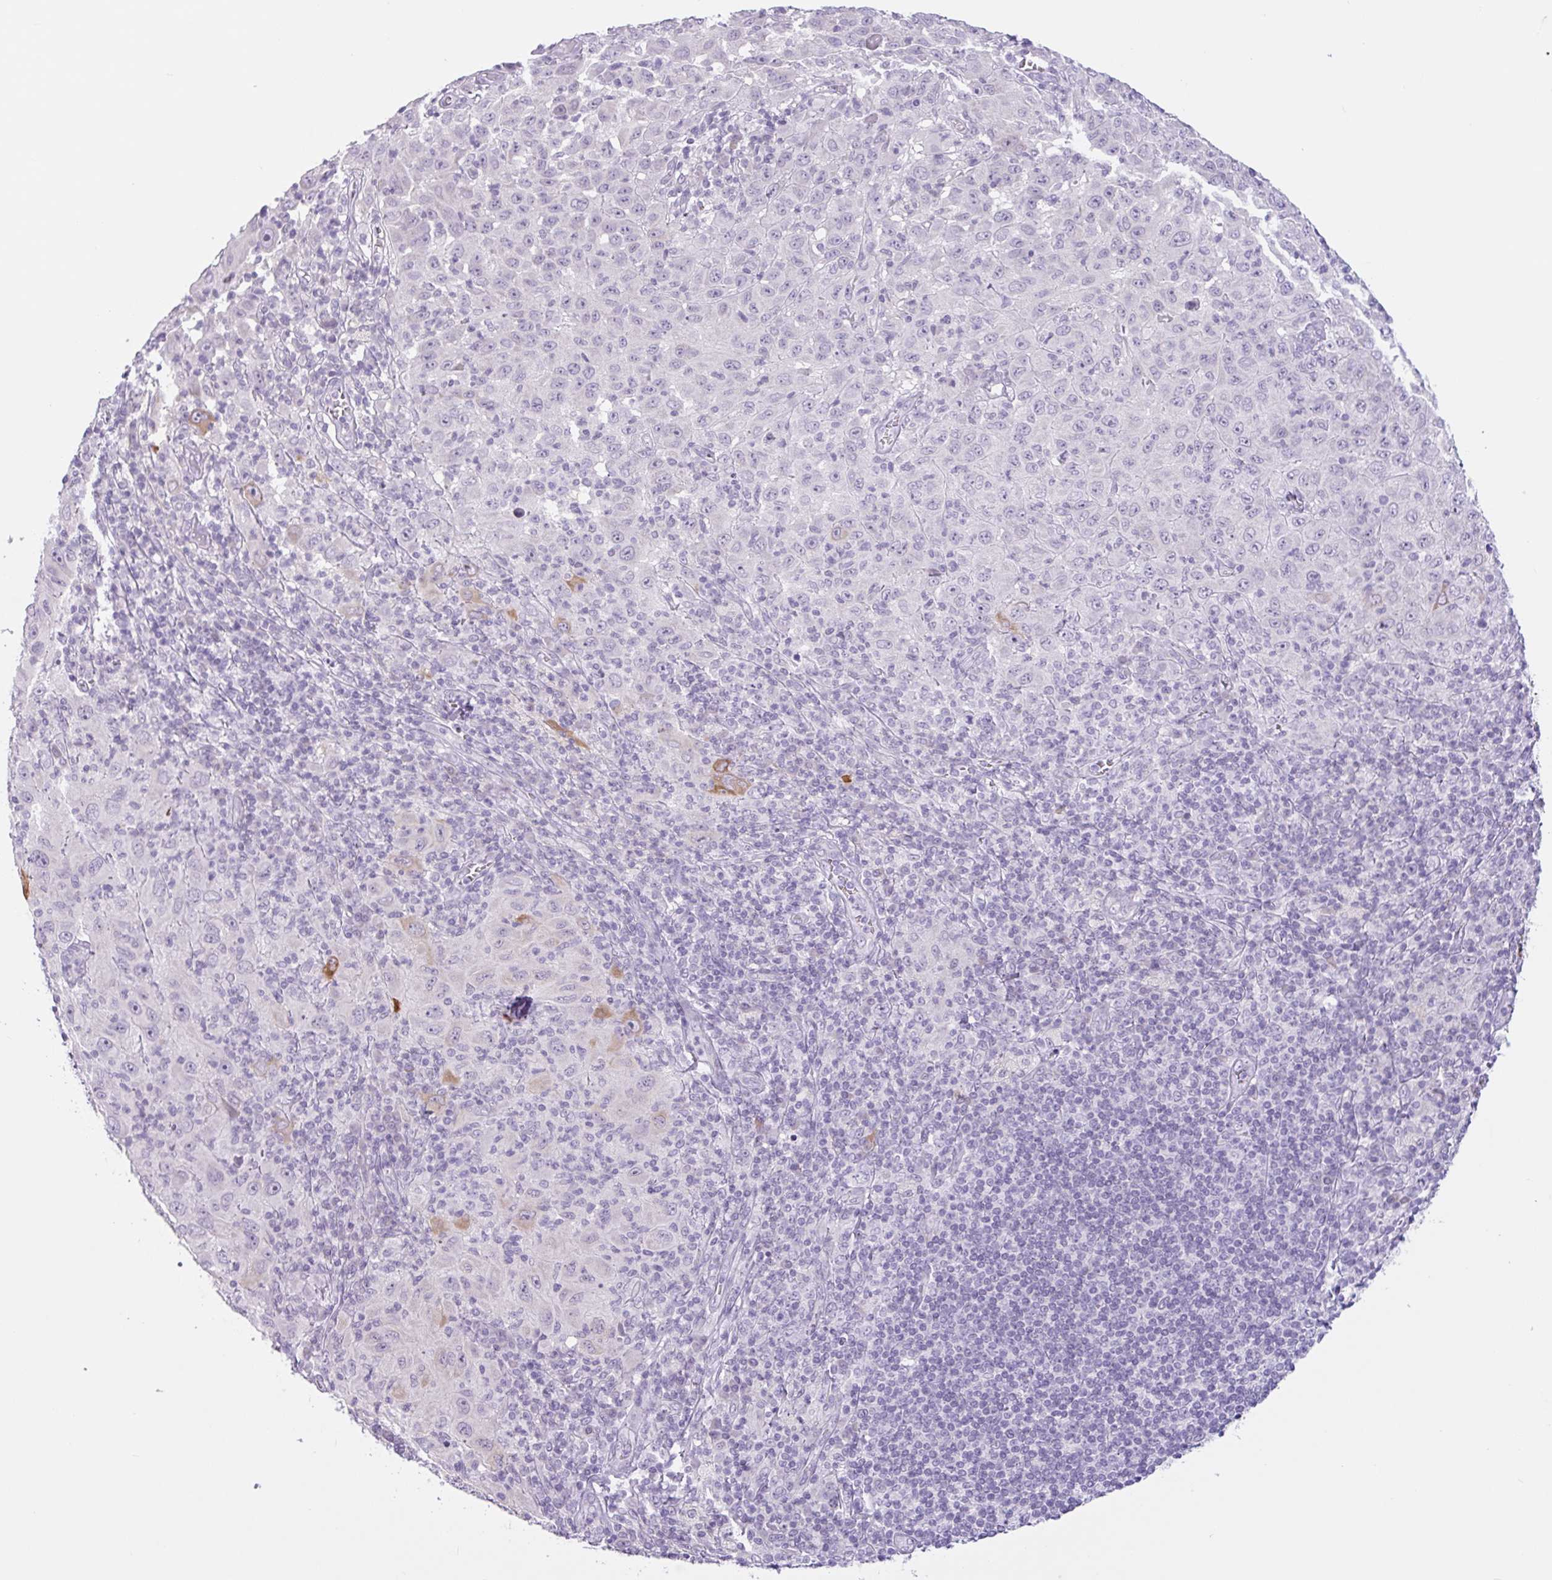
{"staining": {"intensity": "weak", "quantity": "<25%", "location": "cytoplasmic/membranous"}, "tissue": "melanoma", "cell_type": "Tumor cells", "image_type": "cancer", "snomed": [{"axis": "morphology", "description": "Malignant melanoma, NOS"}, {"axis": "topography", "description": "Skin"}], "caption": "Micrograph shows no significant protein staining in tumor cells of melanoma.", "gene": "CTSE", "patient": {"sex": "female", "age": 91}}